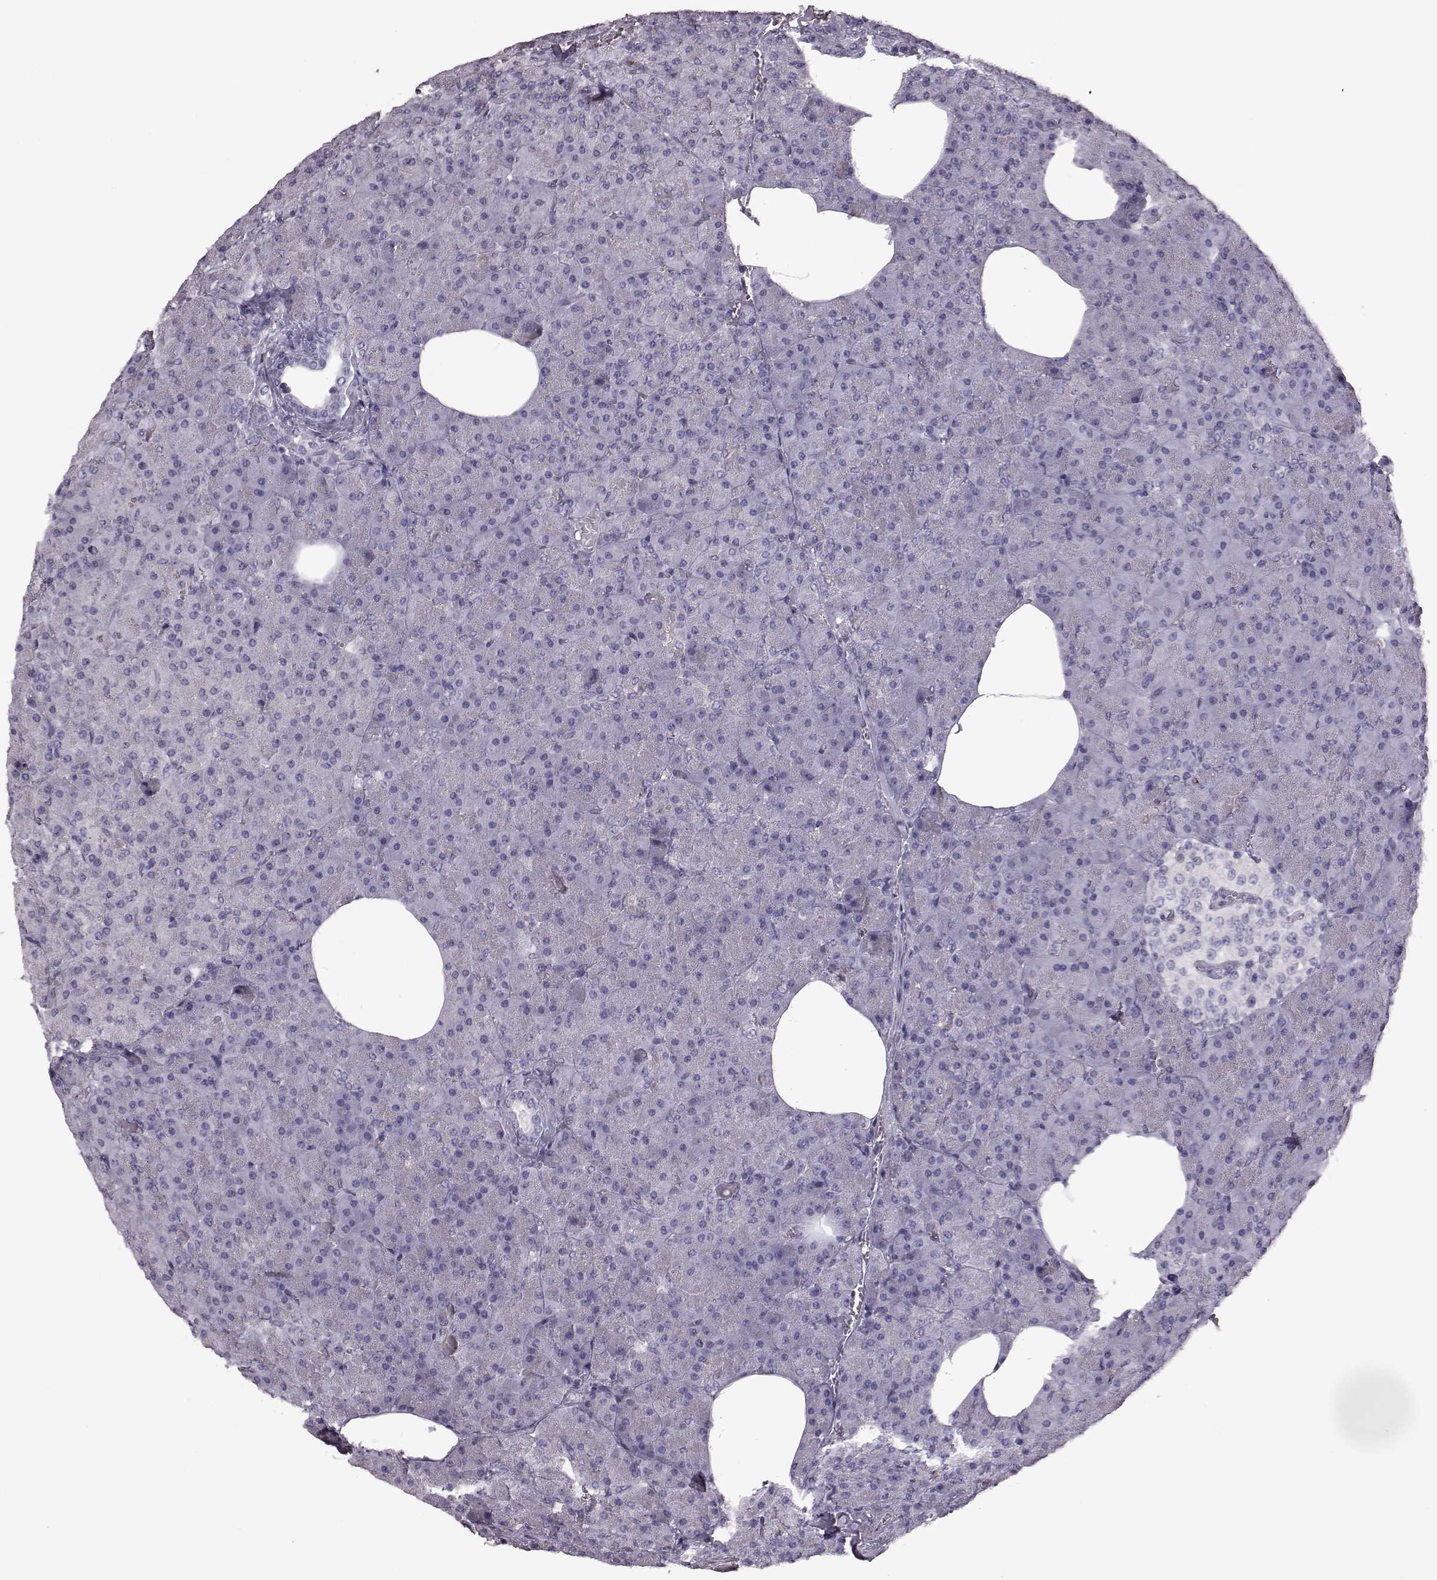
{"staining": {"intensity": "negative", "quantity": "none", "location": "none"}, "tissue": "pancreas", "cell_type": "Exocrine glandular cells", "image_type": "normal", "snomed": [{"axis": "morphology", "description": "Normal tissue, NOS"}, {"axis": "topography", "description": "Pancreas"}], "caption": "Immunohistochemistry histopathology image of normal pancreas stained for a protein (brown), which exhibits no positivity in exocrine glandular cells.", "gene": "SNTG1", "patient": {"sex": "female", "age": 45}}